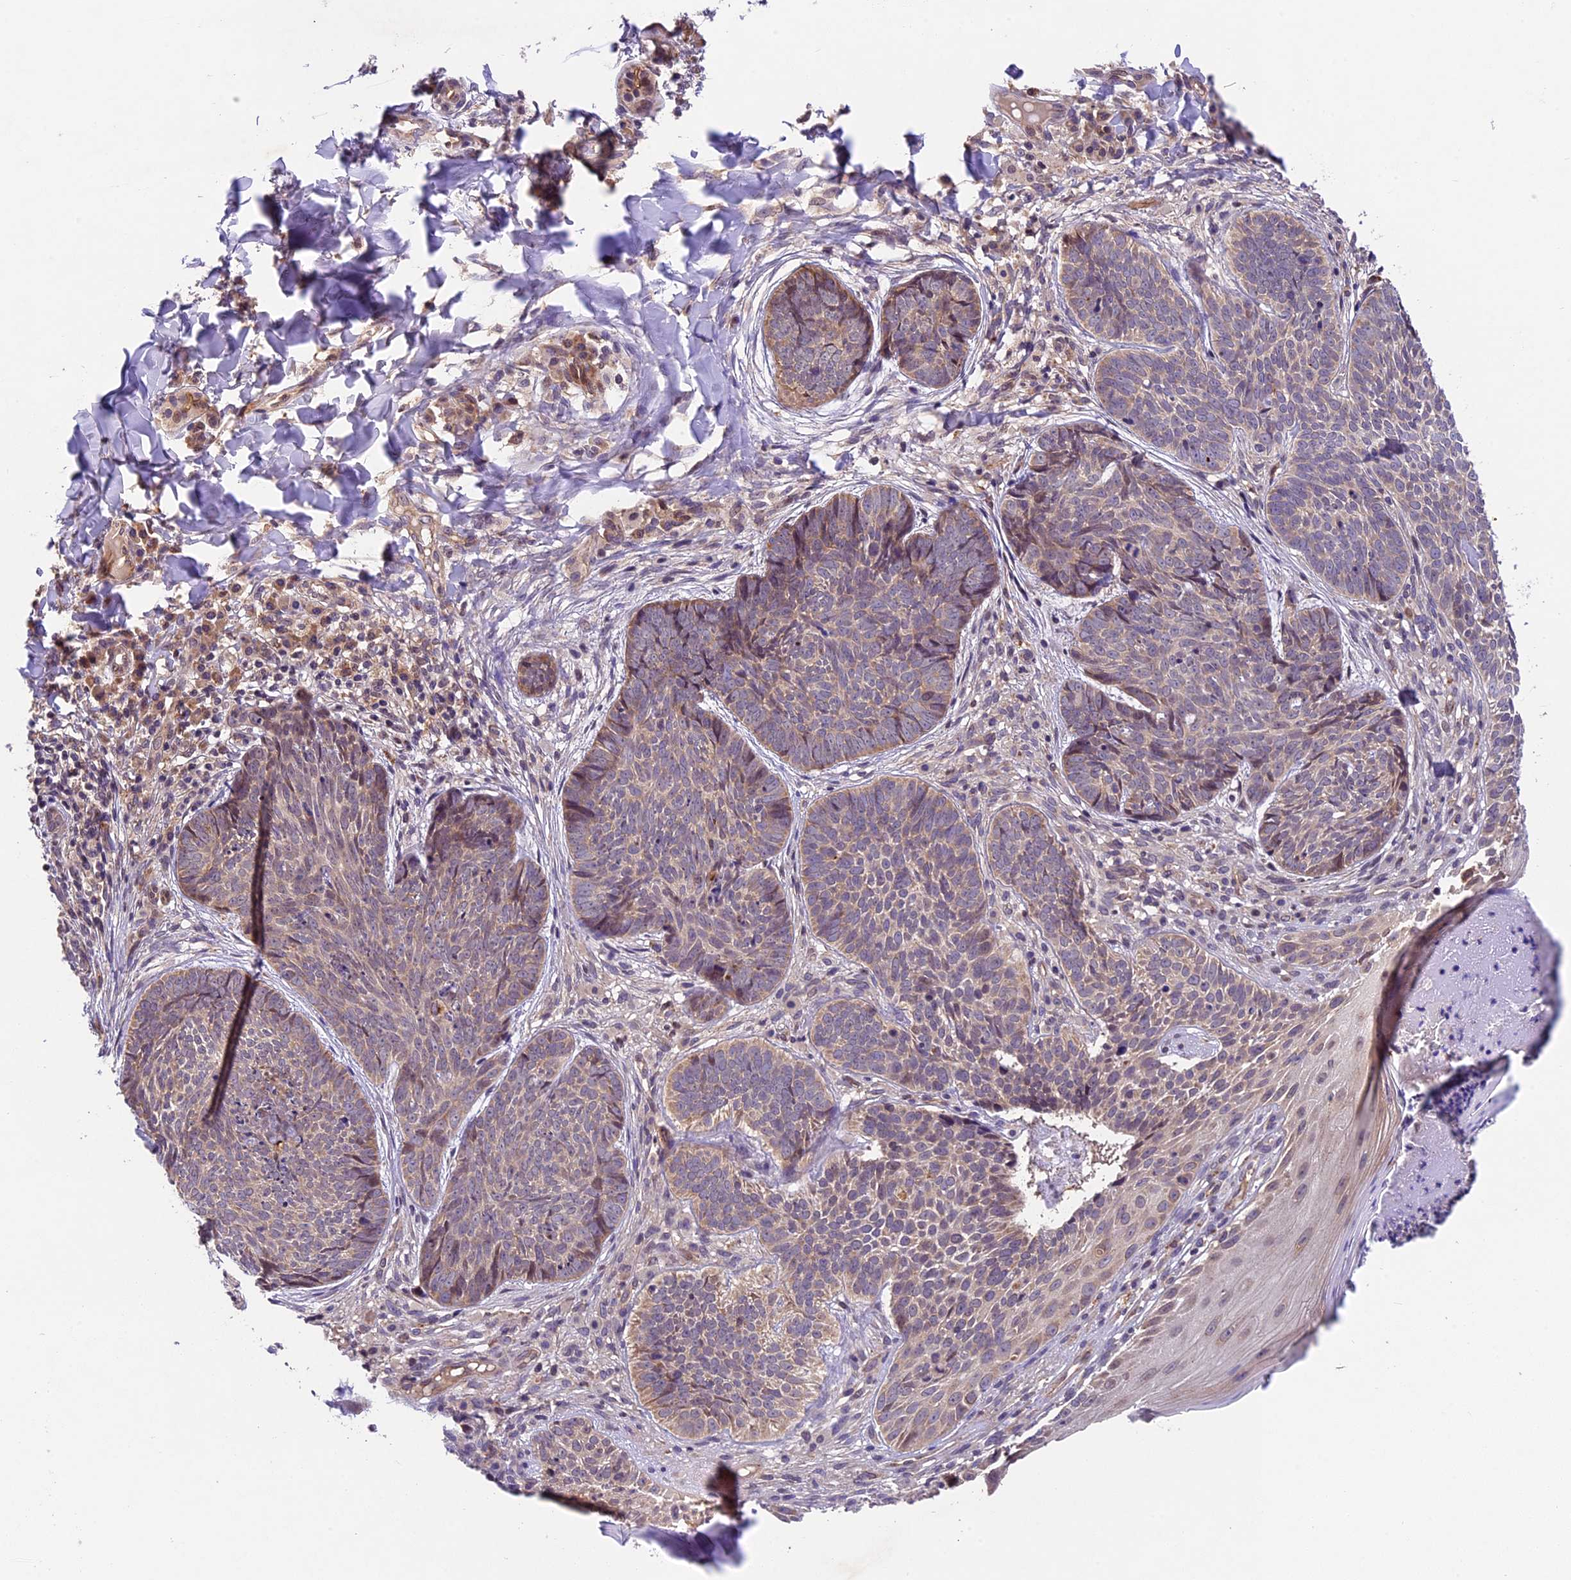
{"staining": {"intensity": "weak", "quantity": "25%-75%", "location": "cytoplasmic/membranous"}, "tissue": "skin cancer", "cell_type": "Tumor cells", "image_type": "cancer", "snomed": [{"axis": "morphology", "description": "Basal cell carcinoma"}, {"axis": "topography", "description": "Skin"}], "caption": "Protein expression analysis of skin cancer (basal cell carcinoma) shows weak cytoplasmic/membranous staining in about 25%-75% of tumor cells.", "gene": "CCSER1", "patient": {"sex": "female", "age": 61}}